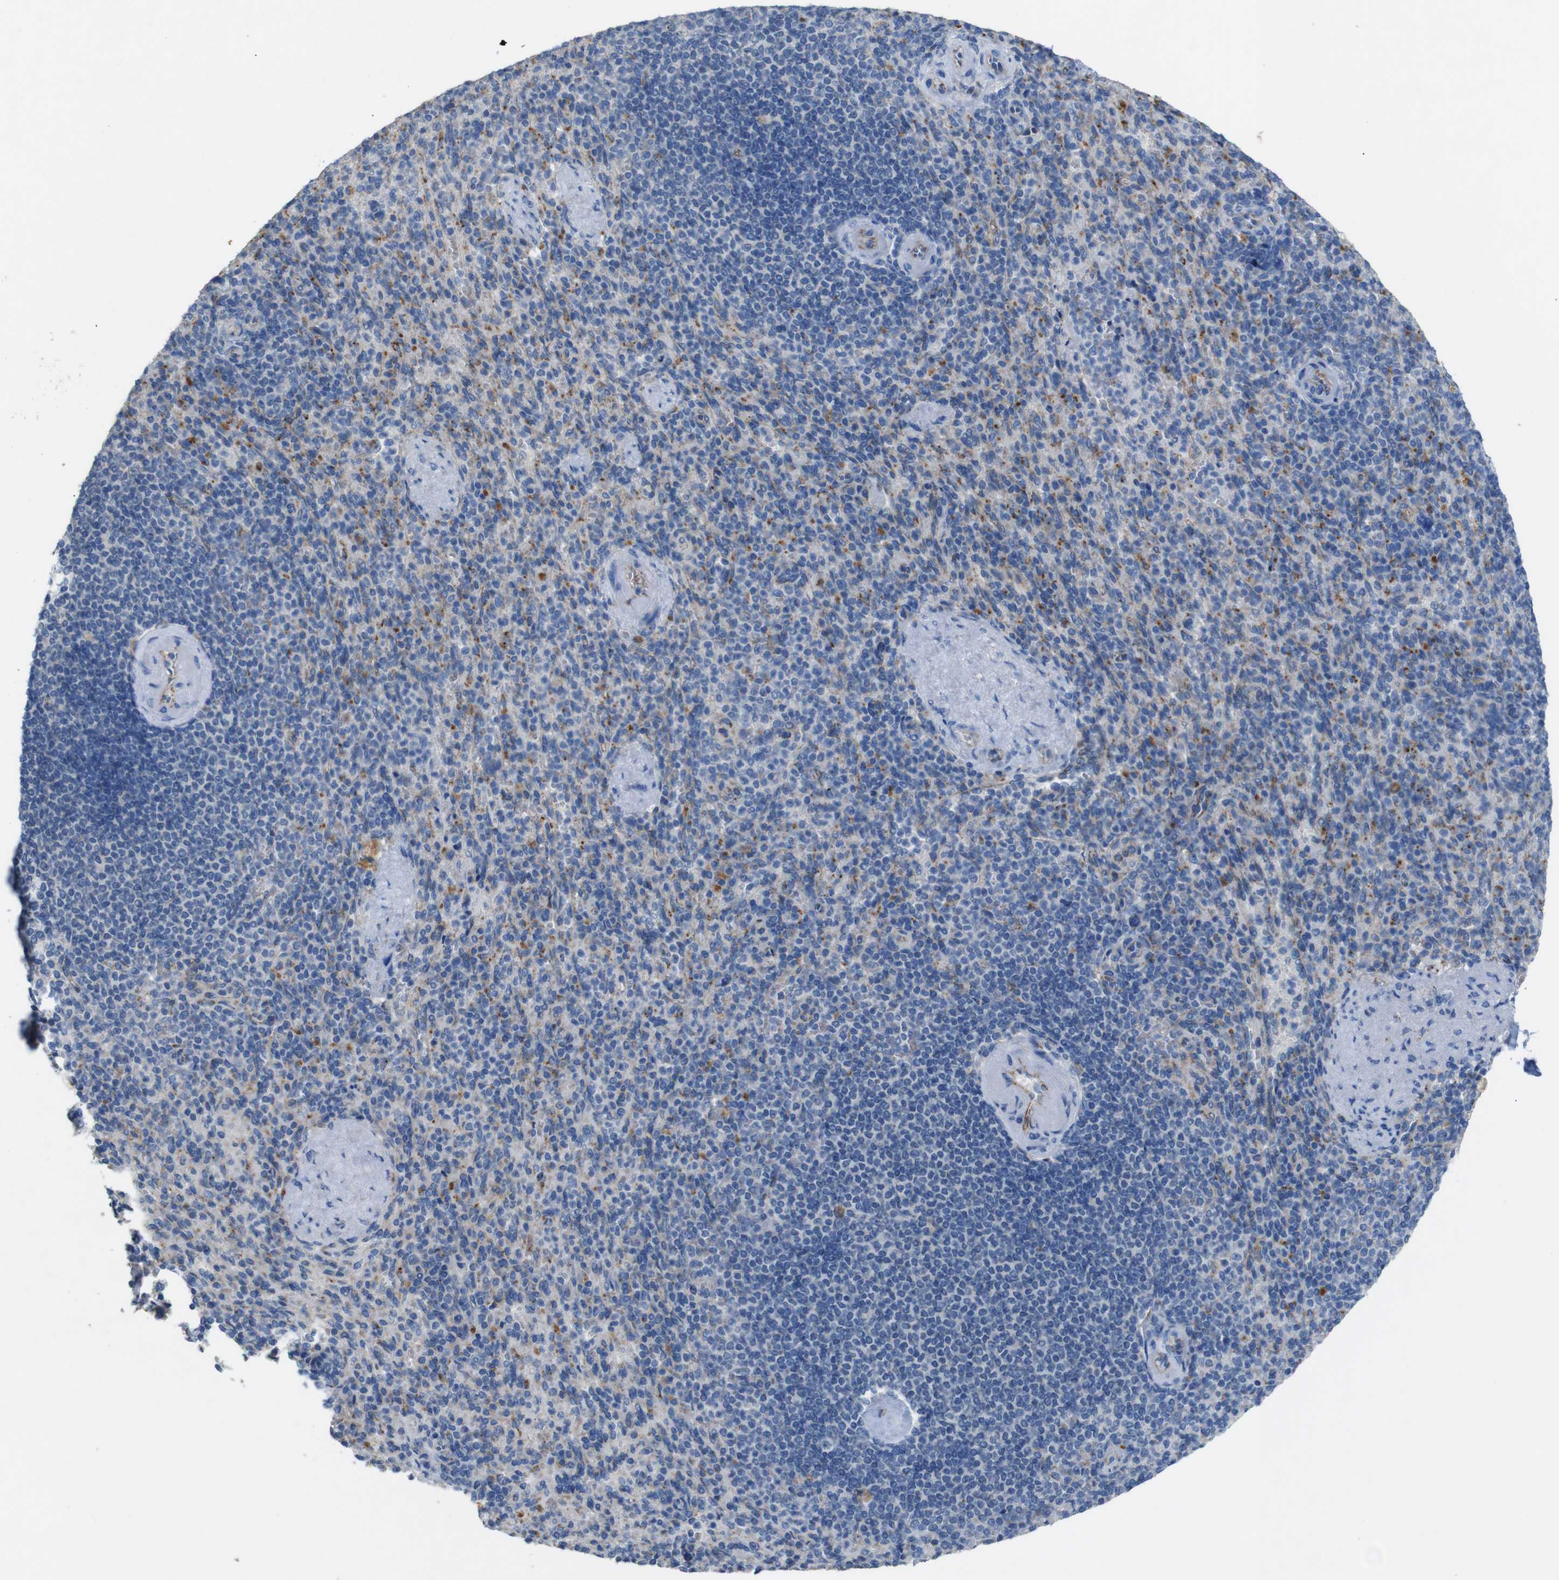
{"staining": {"intensity": "moderate", "quantity": "<25%", "location": "cytoplasmic/membranous"}, "tissue": "spleen", "cell_type": "Cells in red pulp", "image_type": "normal", "snomed": [{"axis": "morphology", "description": "Normal tissue, NOS"}, {"axis": "topography", "description": "Spleen"}], "caption": "There is low levels of moderate cytoplasmic/membranous positivity in cells in red pulp of benign spleen, as demonstrated by immunohistochemical staining (brown color).", "gene": "NHLRC3", "patient": {"sex": "female", "age": 74}}